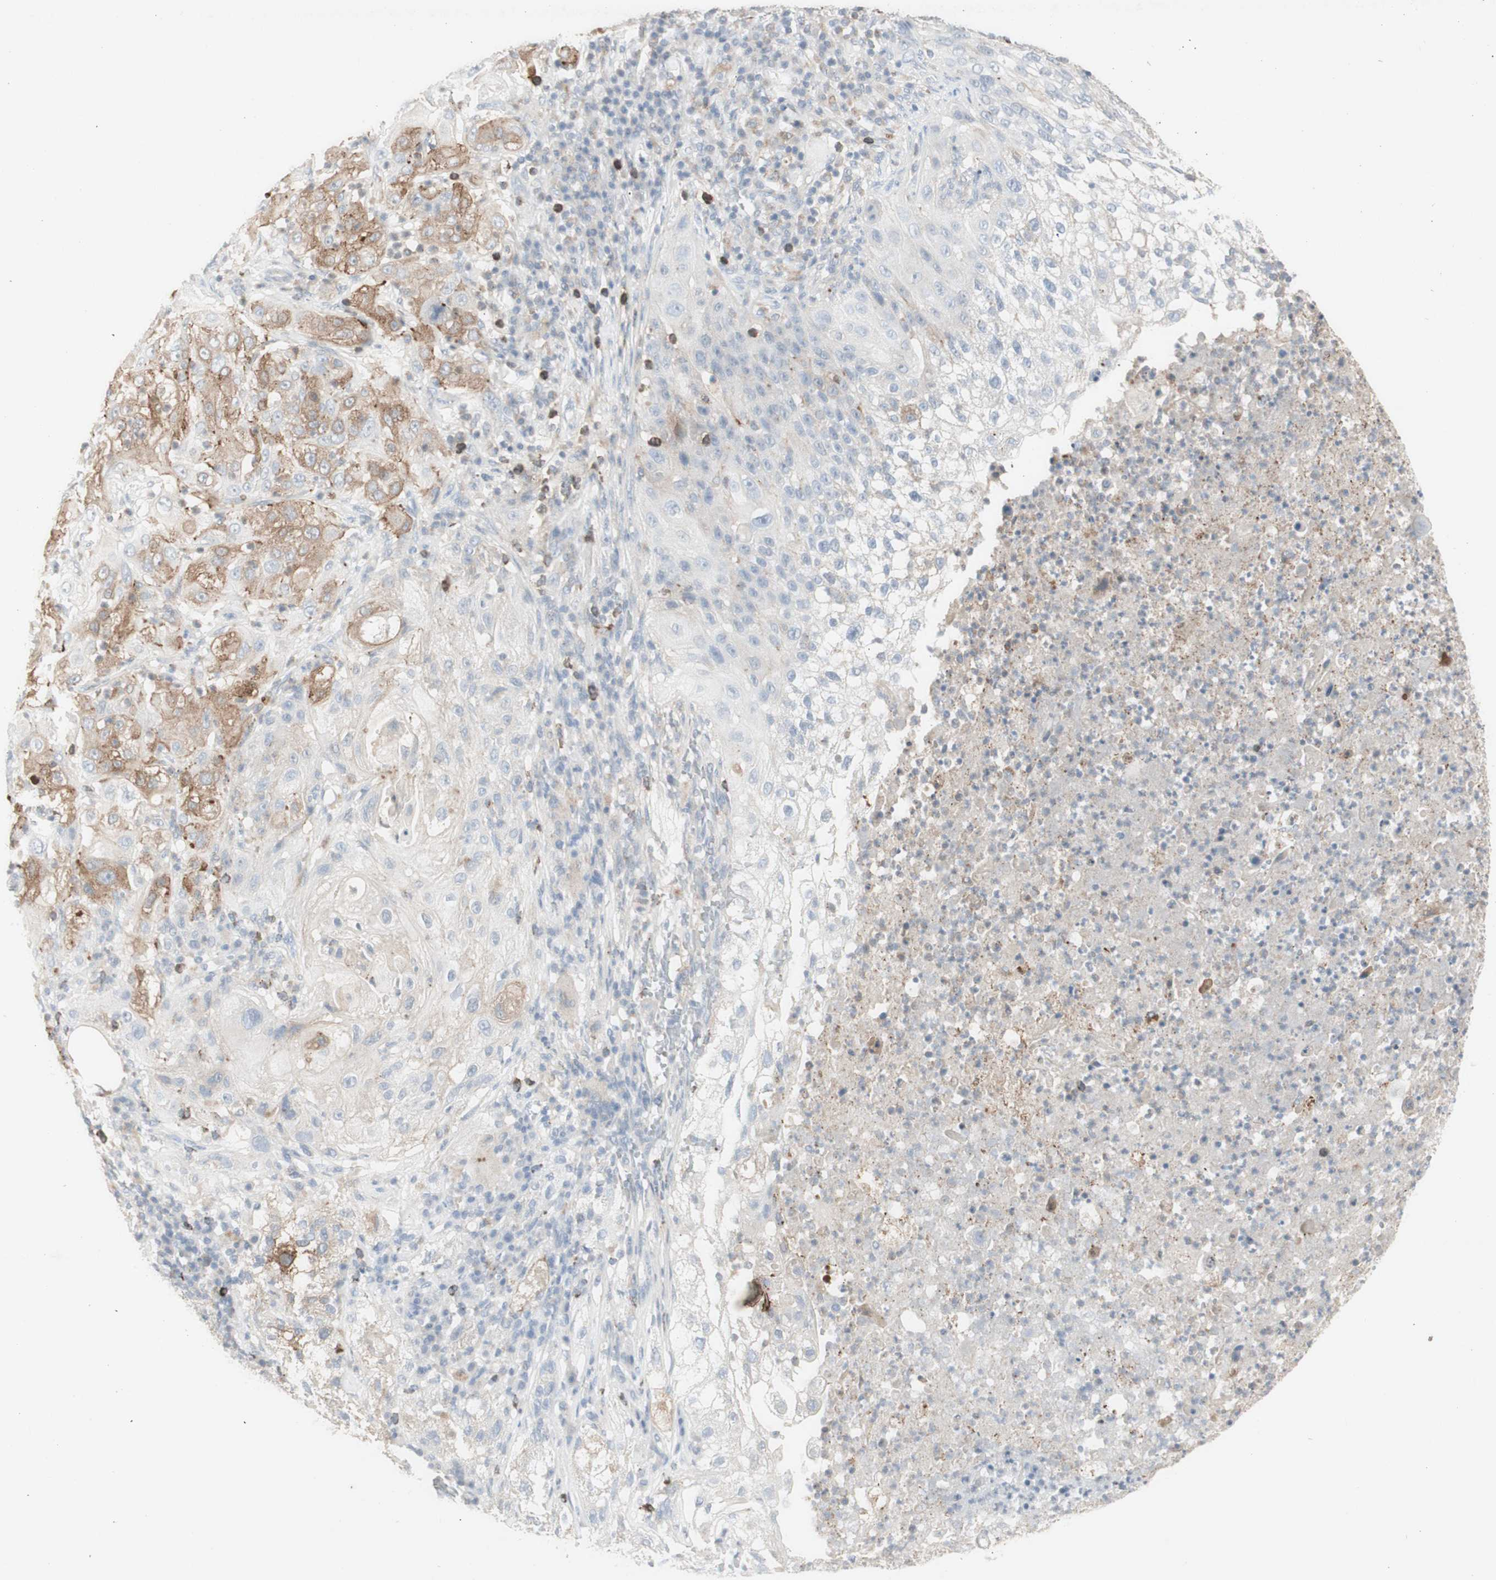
{"staining": {"intensity": "moderate", "quantity": "<25%", "location": "cytoplasmic/membranous"}, "tissue": "lung cancer", "cell_type": "Tumor cells", "image_type": "cancer", "snomed": [{"axis": "morphology", "description": "Inflammation, NOS"}, {"axis": "morphology", "description": "Squamous cell carcinoma, NOS"}, {"axis": "topography", "description": "Lymph node"}, {"axis": "topography", "description": "Soft tissue"}, {"axis": "topography", "description": "Lung"}], "caption": "An IHC histopathology image of neoplastic tissue is shown. Protein staining in brown shows moderate cytoplasmic/membranous positivity in lung squamous cell carcinoma within tumor cells.", "gene": "ATP6V1B1", "patient": {"sex": "male", "age": 66}}